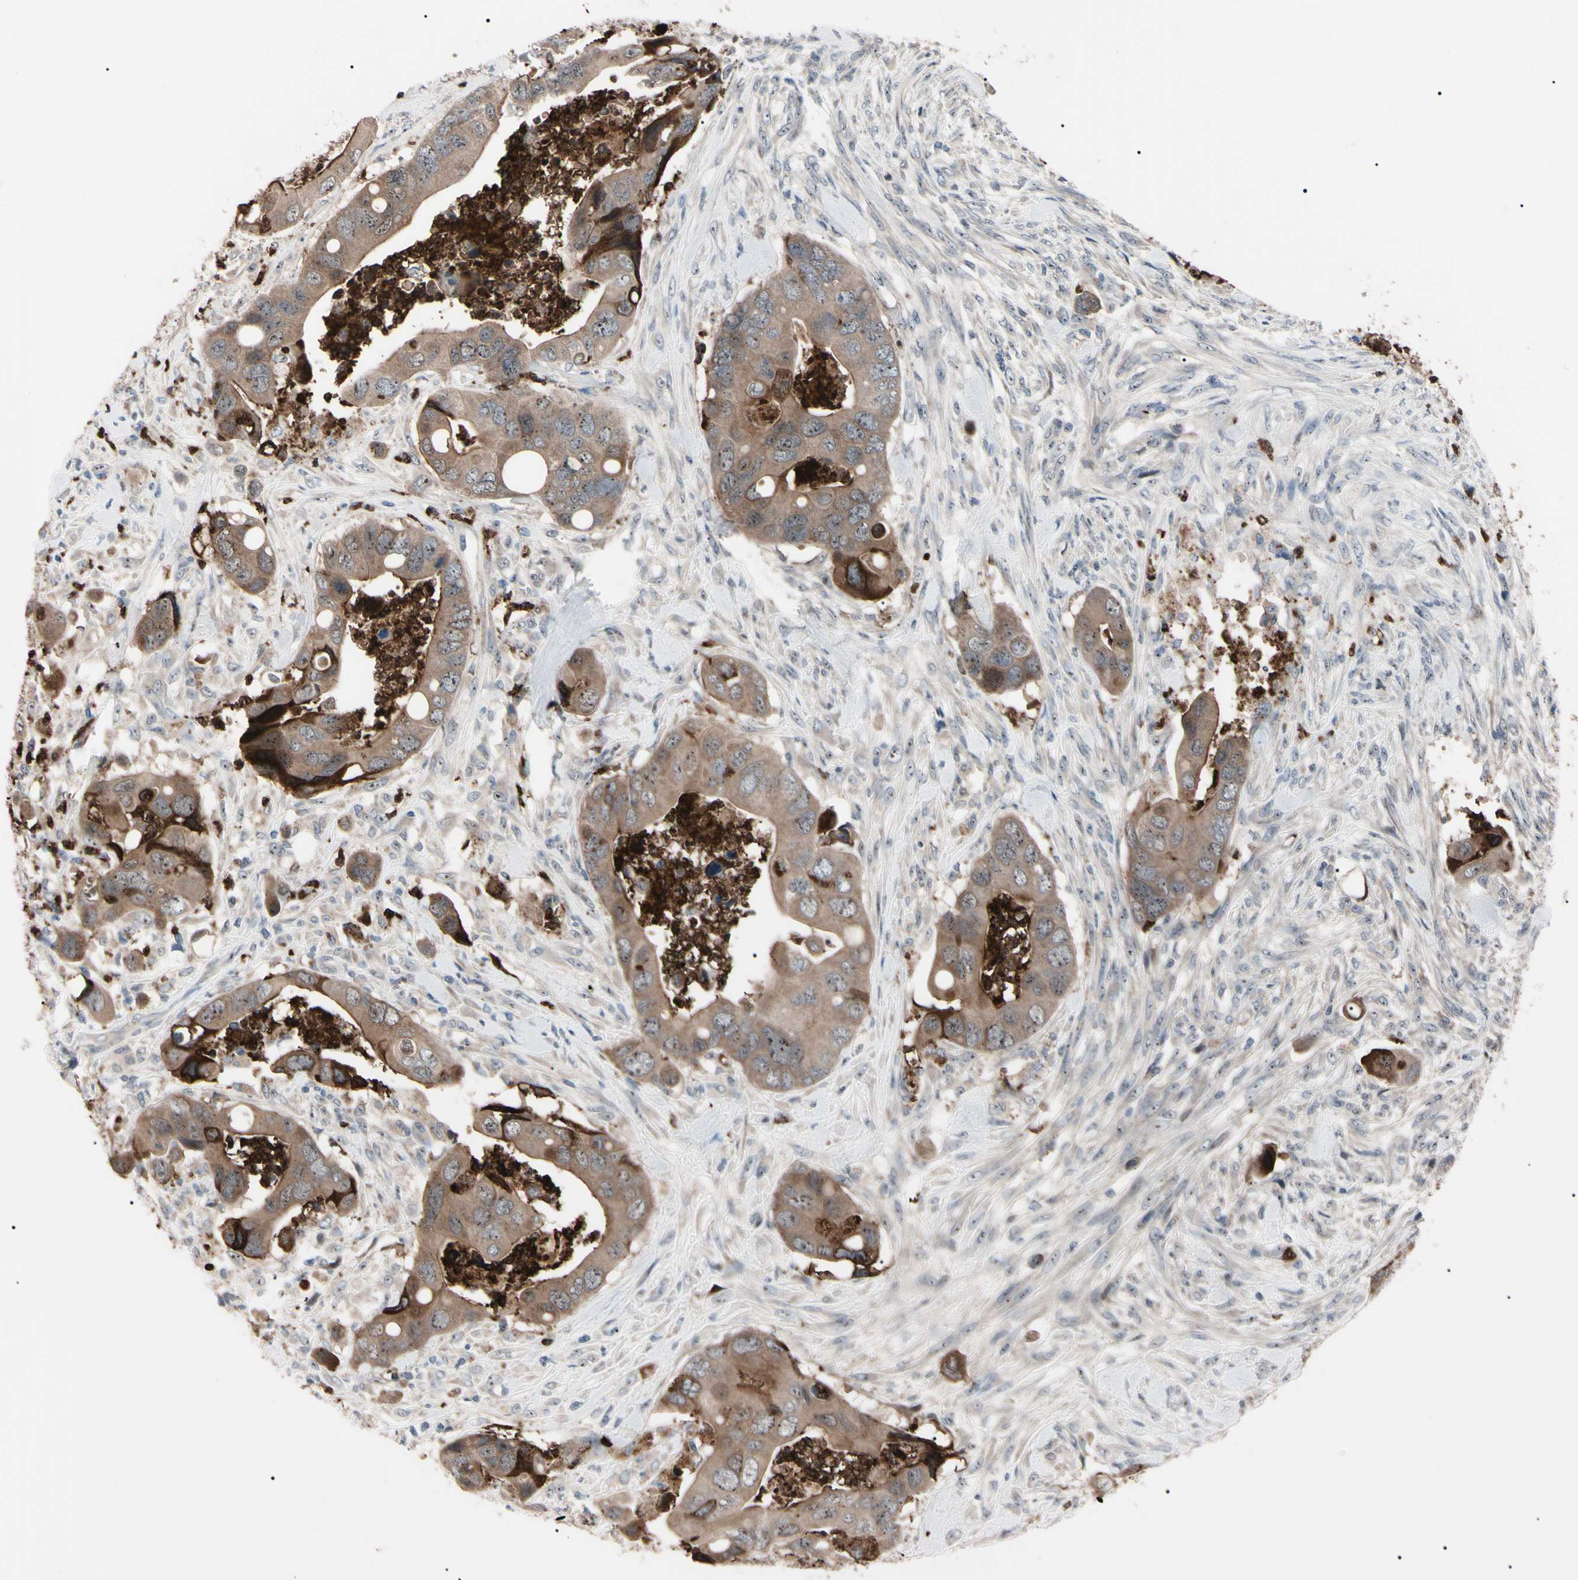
{"staining": {"intensity": "moderate", "quantity": ">75%", "location": "cytoplasmic/membranous"}, "tissue": "colorectal cancer", "cell_type": "Tumor cells", "image_type": "cancer", "snomed": [{"axis": "morphology", "description": "Adenocarcinoma, NOS"}, {"axis": "topography", "description": "Rectum"}], "caption": "This is an image of immunohistochemistry staining of colorectal cancer, which shows moderate positivity in the cytoplasmic/membranous of tumor cells.", "gene": "TRAF5", "patient": {"sex": "female", "age": 57}}